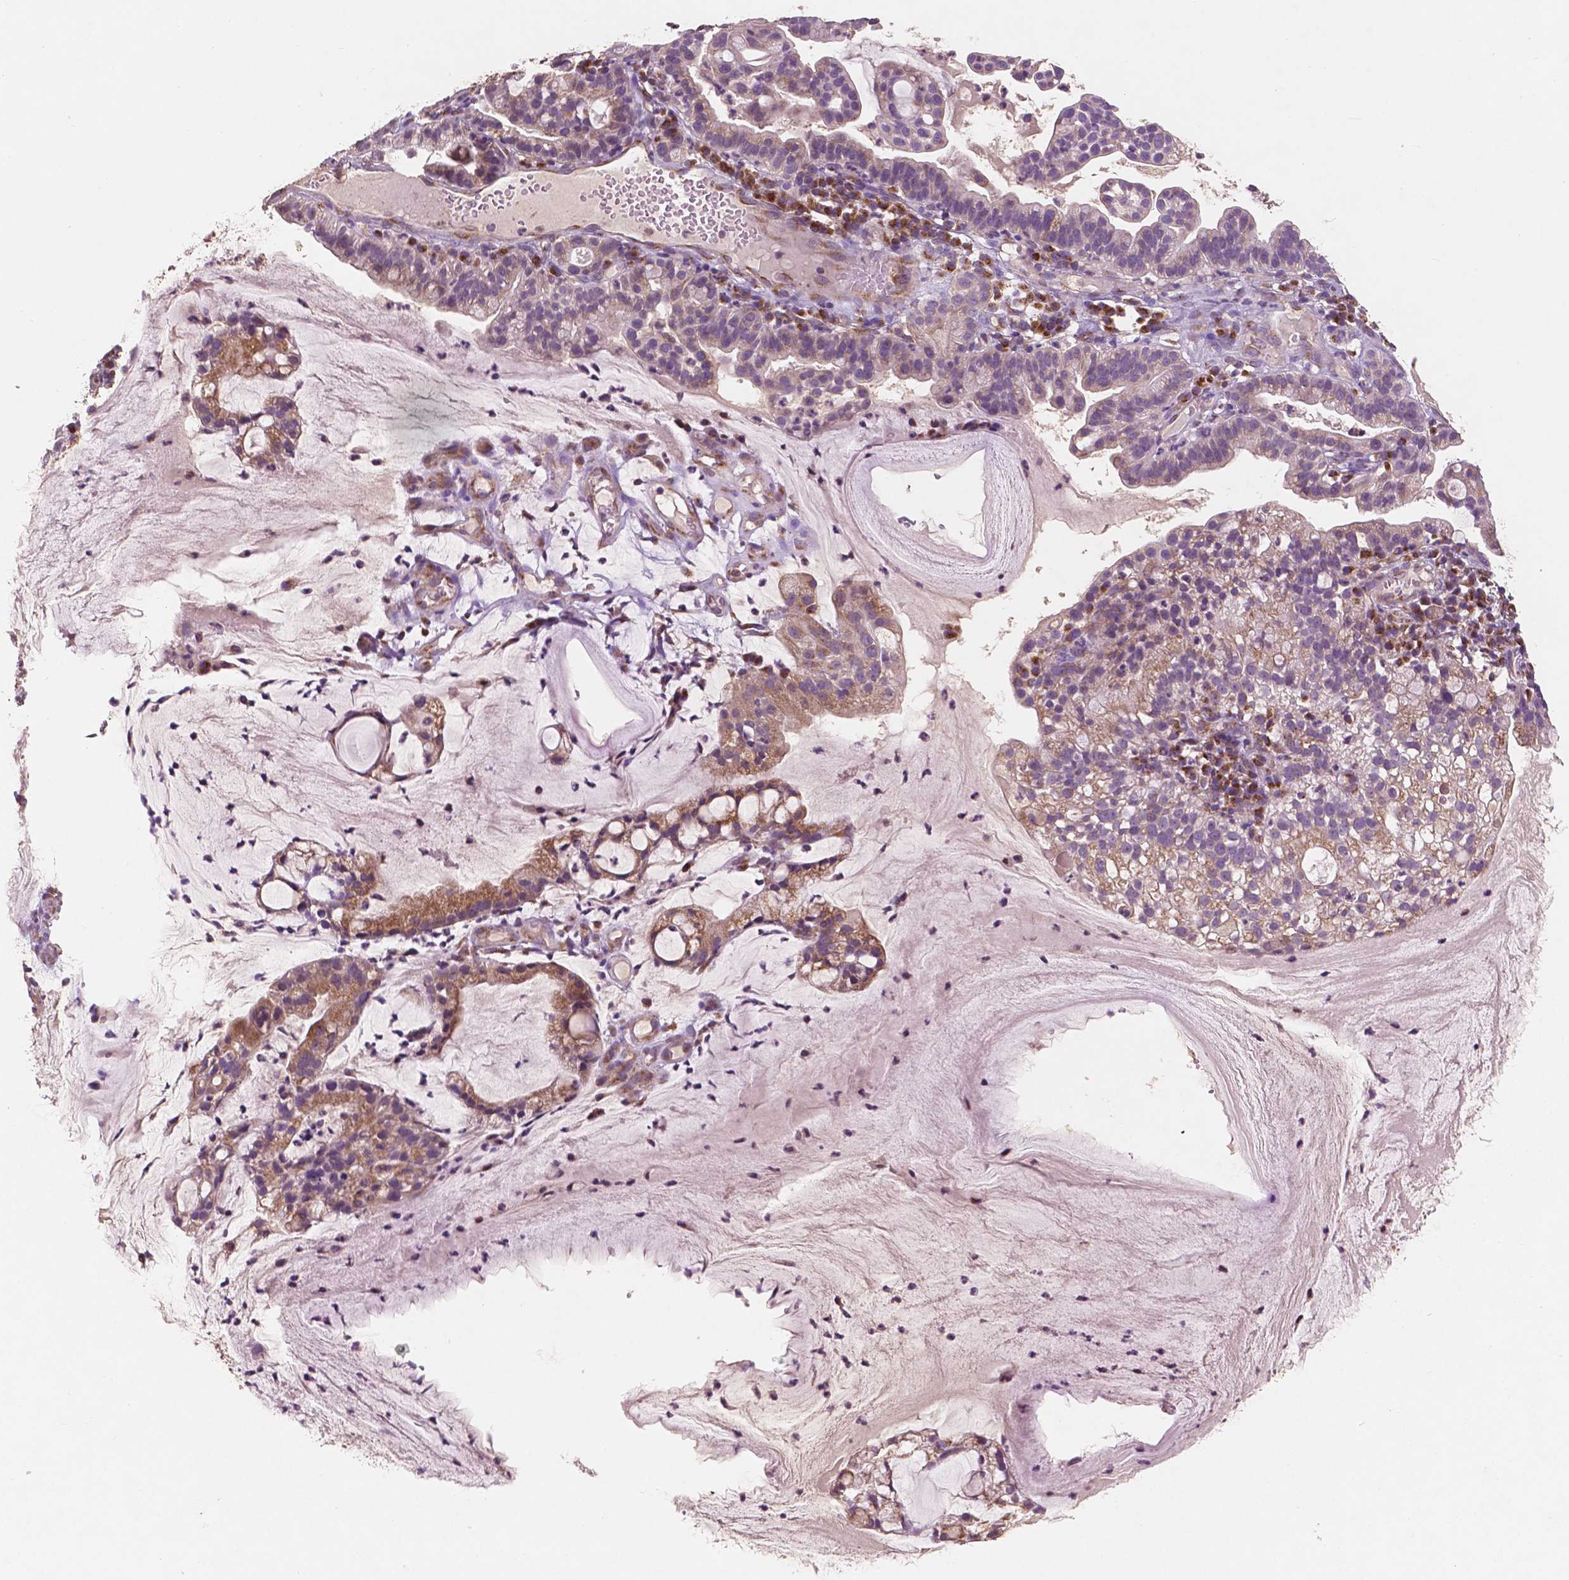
{"staining": {"intensity": "moderate", "quantity": ">75%", "location": "cytoplasmic/membranous"}, "tissue": "cervical cancer", "cell_type": "Tumor cells", "image_type": "cancer", "snomed": [{"axis": "morphology", "description": "Adenocarcinoma, NOS"}, {"axis": "topography", "description": "Cervix"}], "caption": "Human adenocarcinoma (cervical) stained for a protein (brown) reveals moderate cytoplasmic/membranous positive staining in approximately >75% of tumor cells.", "gene": "CHPT1", "patient": {"sex": "female", "age": 41}}